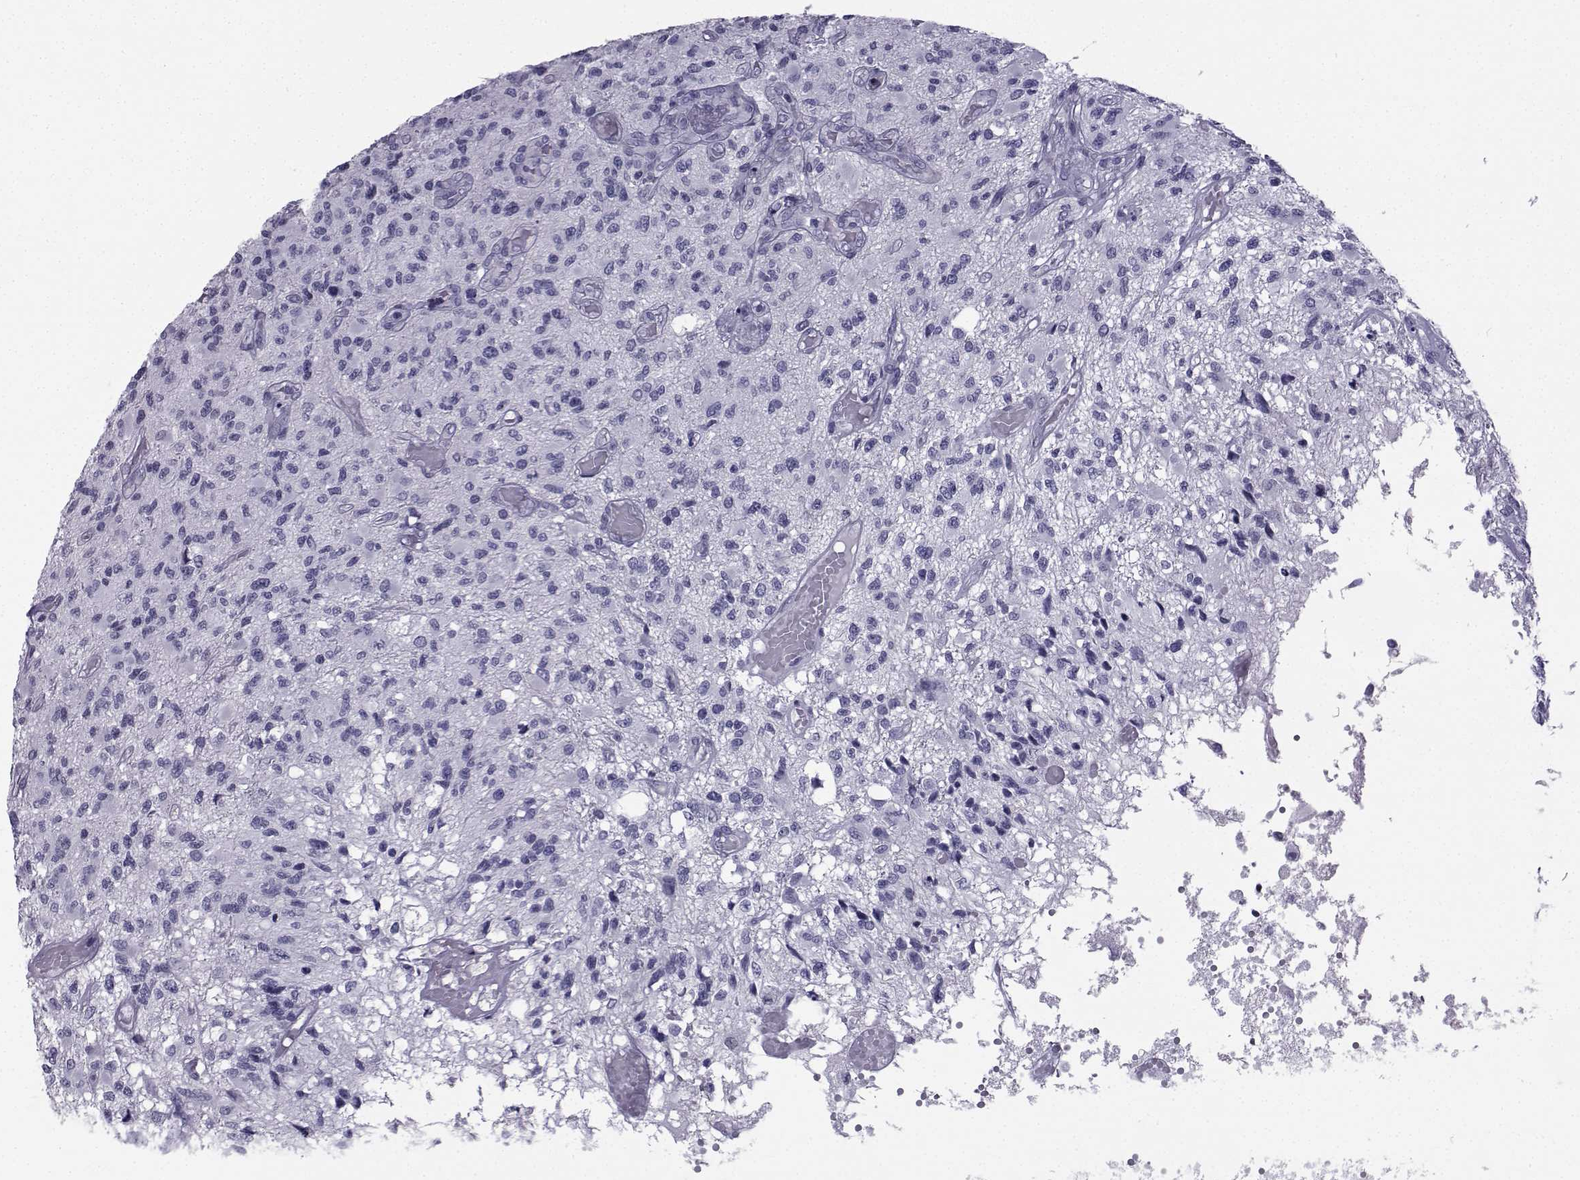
{"staining": {"intensity": "negative", "quantity": "none", "location": "none"}, "tissue": "glioma", "cell_type": "Tumor cells", "image_type": "cancer", "snomed": [{"axis": "morphology", "description": "Glioma, malignant, High grade"}, {"axis": "topography", "description": "Brain"}], "caption": "Immunohistochemistry (IHC) photomicrograph of neoplastic tissue: human glioma stained with DAB (3,3'-diaminobenzidine) displays no significant protein expression in tumor cells. The staining was performed using DAB to visualize the protein expression in brown, while the nuclei were stained in blue with hematoxylin (Magnification: 20x).", "gene": "SPANXD", "patient": {"sex": "female", "age": 63}}